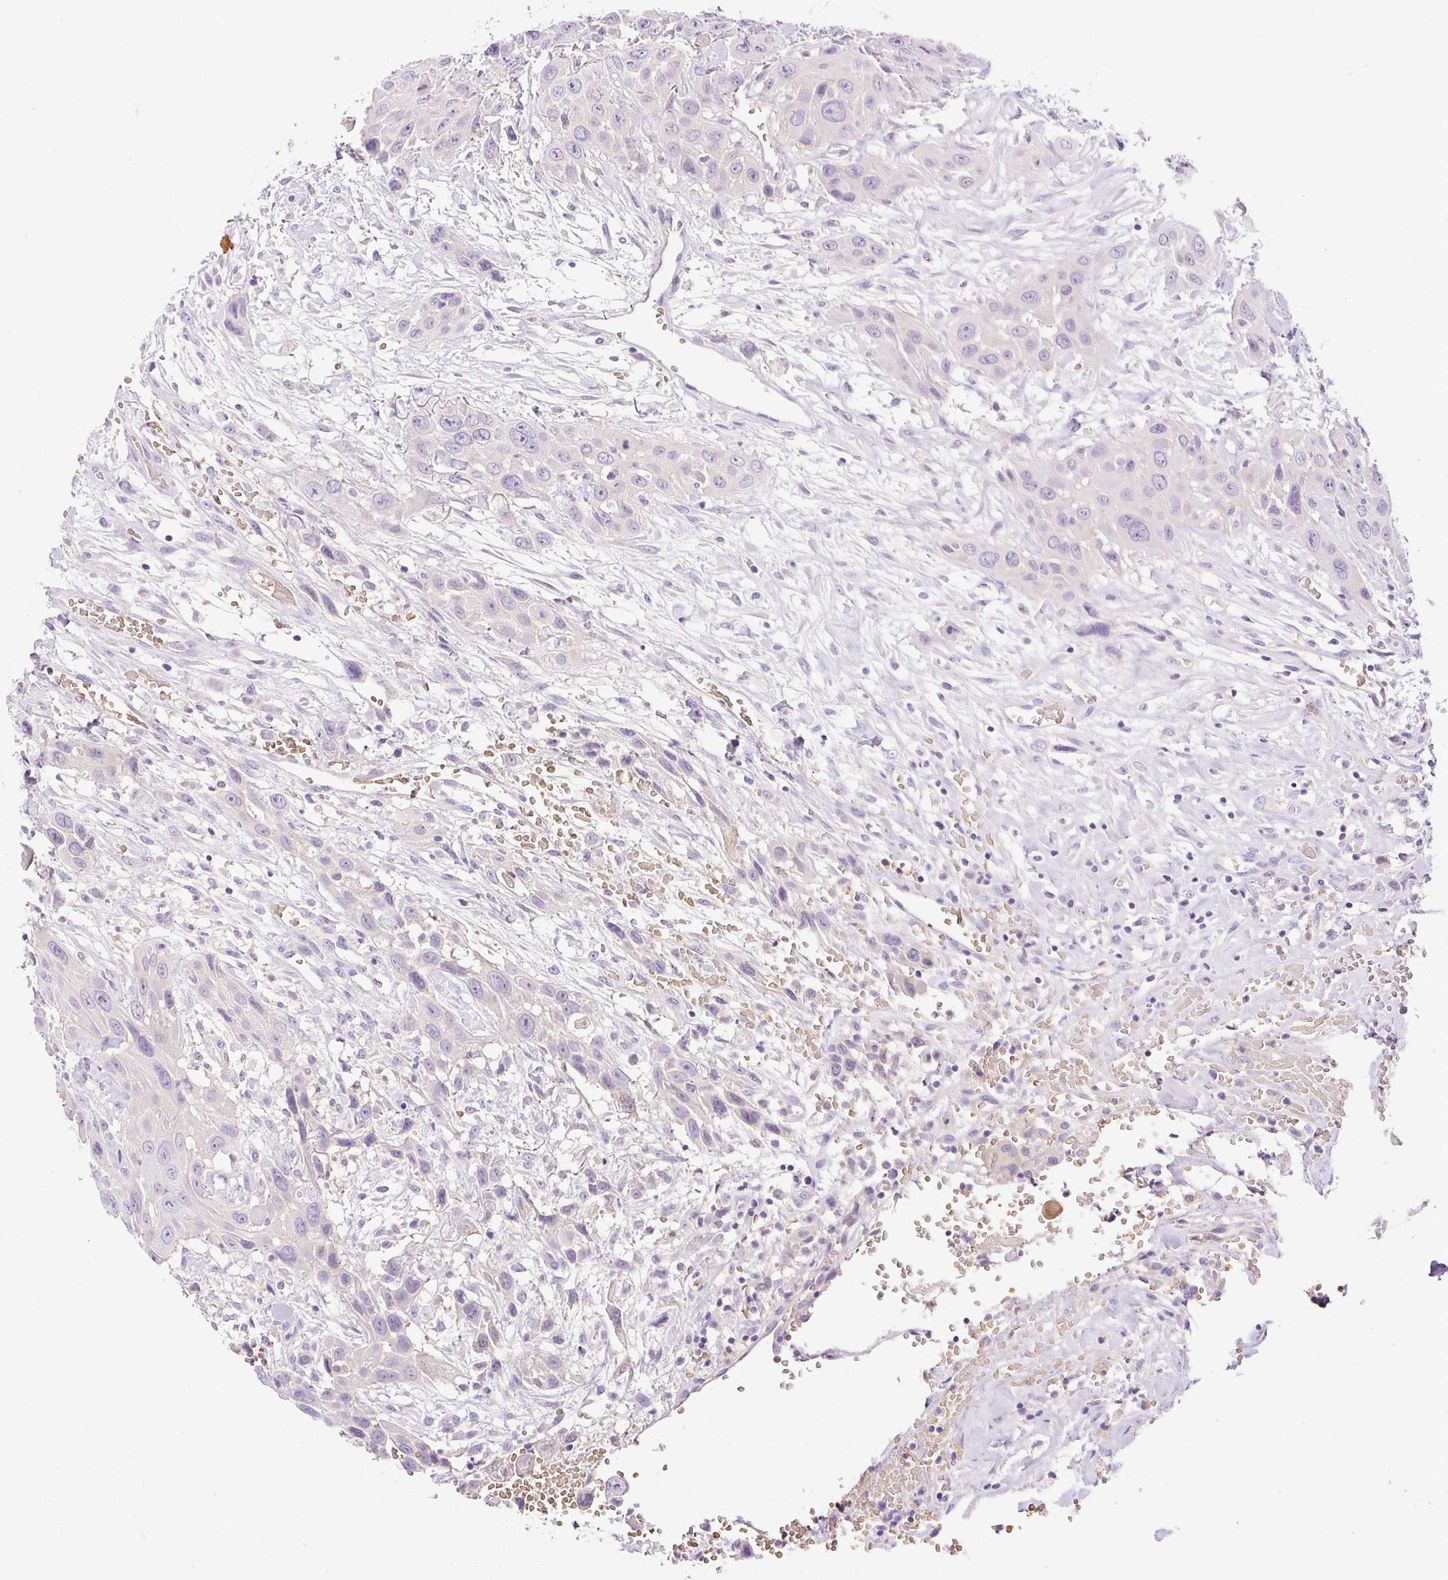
{"staining": {"intensity": "negative", "quantity": "none", "location": "none"}, "tissue": "head and neck cancer", "cell_type": "Tumor cells", "image_type": "cancer", "snomed": [{"axis": "morphology", "description": "Squamous cell carcinoma, NOS"}, {"axis": "topography", "description": "Head-Neck"}], "caption": "The IHC histopathology image has no significant staining in tumor cells of head and neck squamous cell carcinoma tissue.", "gene": "LHFPL5", "patient": {"sex": "male", "age": 81}}